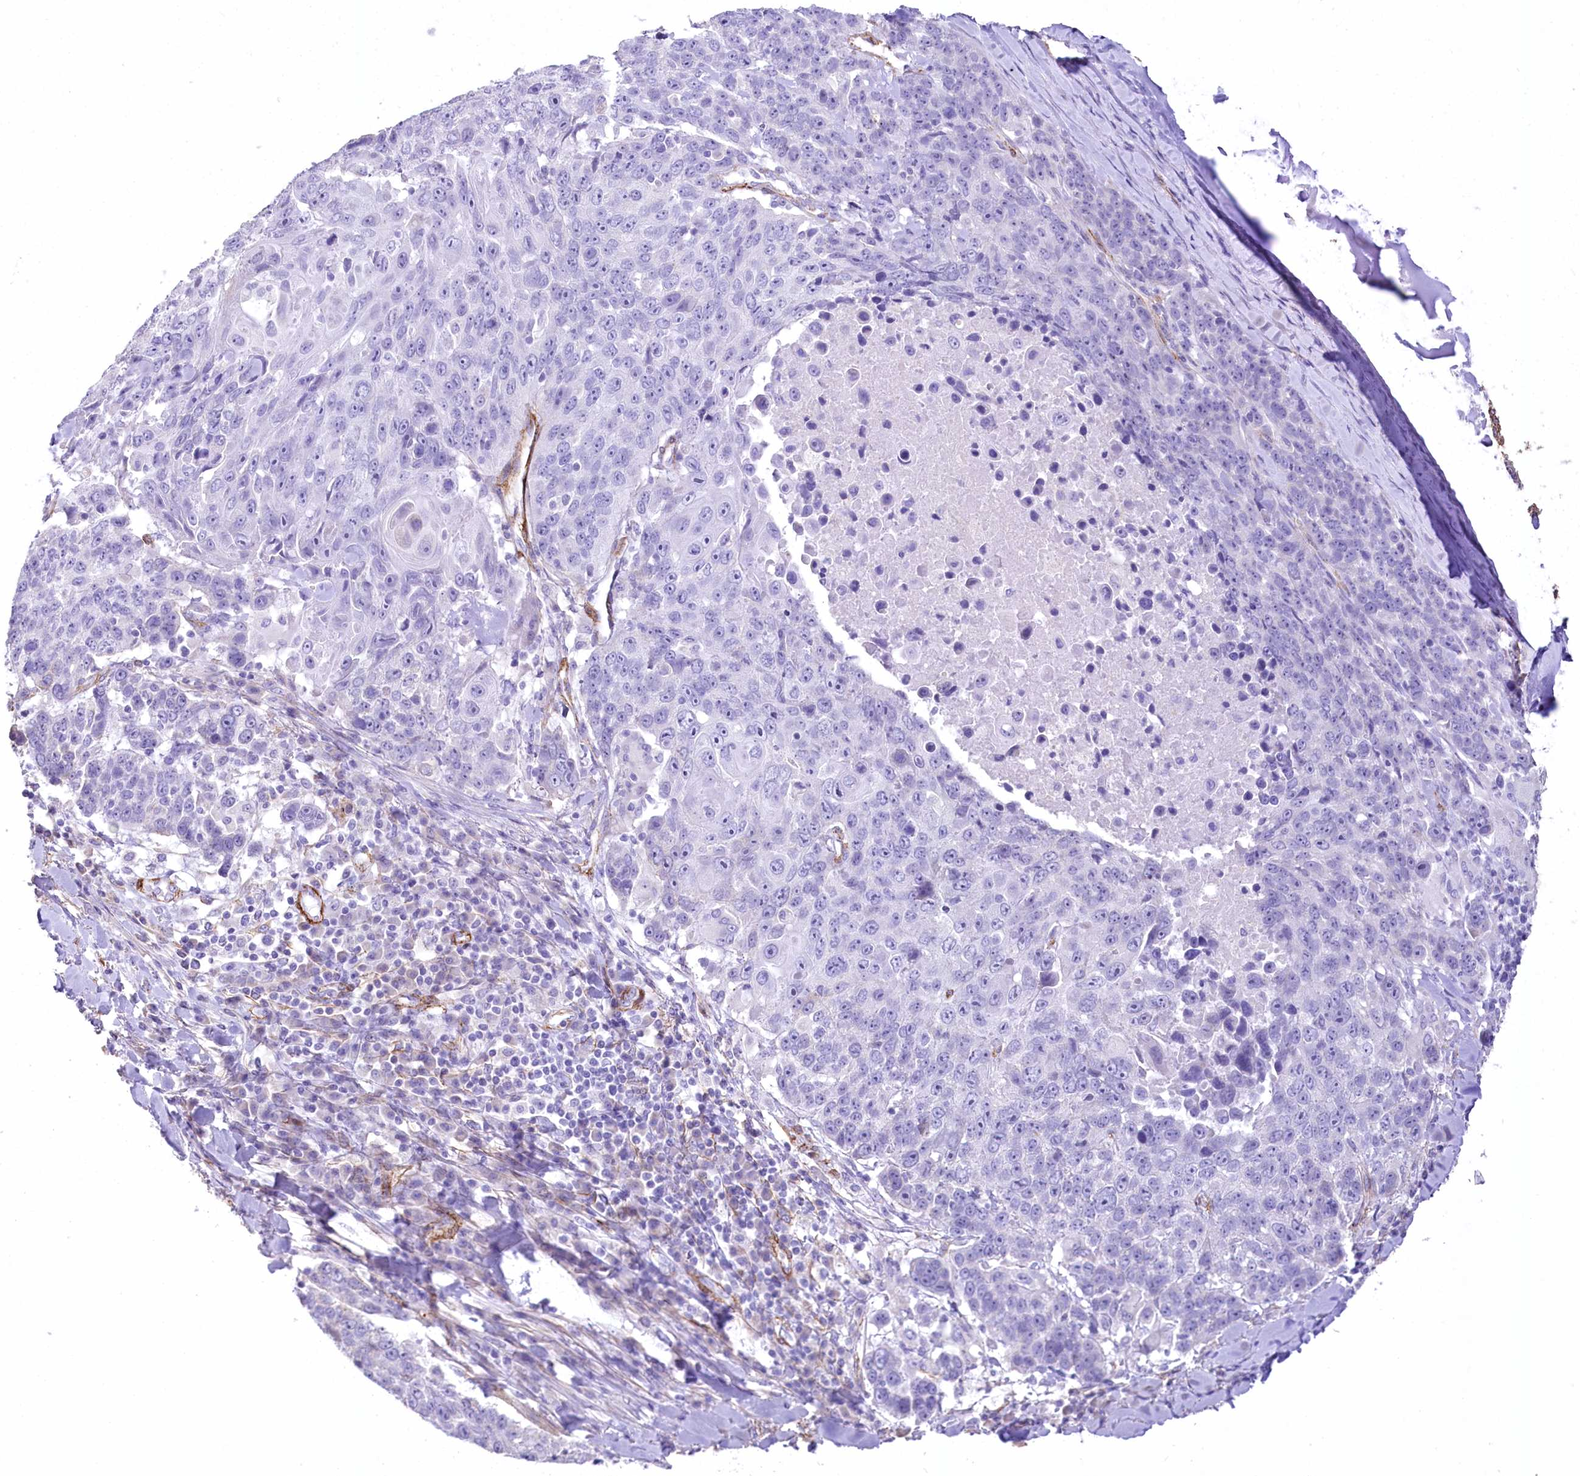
{"staining": {"intensity": "negative", "quantity": "none", "location": "none"}, "tissue": "lung cancer", "cell_type": "Tumor cells", "image_type": "cancer", "snomed": [{"axis": "morphology", "description": "Squamous cell carcinoma, NOS"}, {"axis": "topography", "description": "Lung"}], "caption": "DAB immunohistochemical staining of squamous cell carcinoma (lung) demonstrates no significant positivity in tumor cells. (Immunohistochemistry (ihc), brightfield microscopy, high magnification).", "gene": "SYNPO2", "patient": {"sex": "male", "age": 66}}